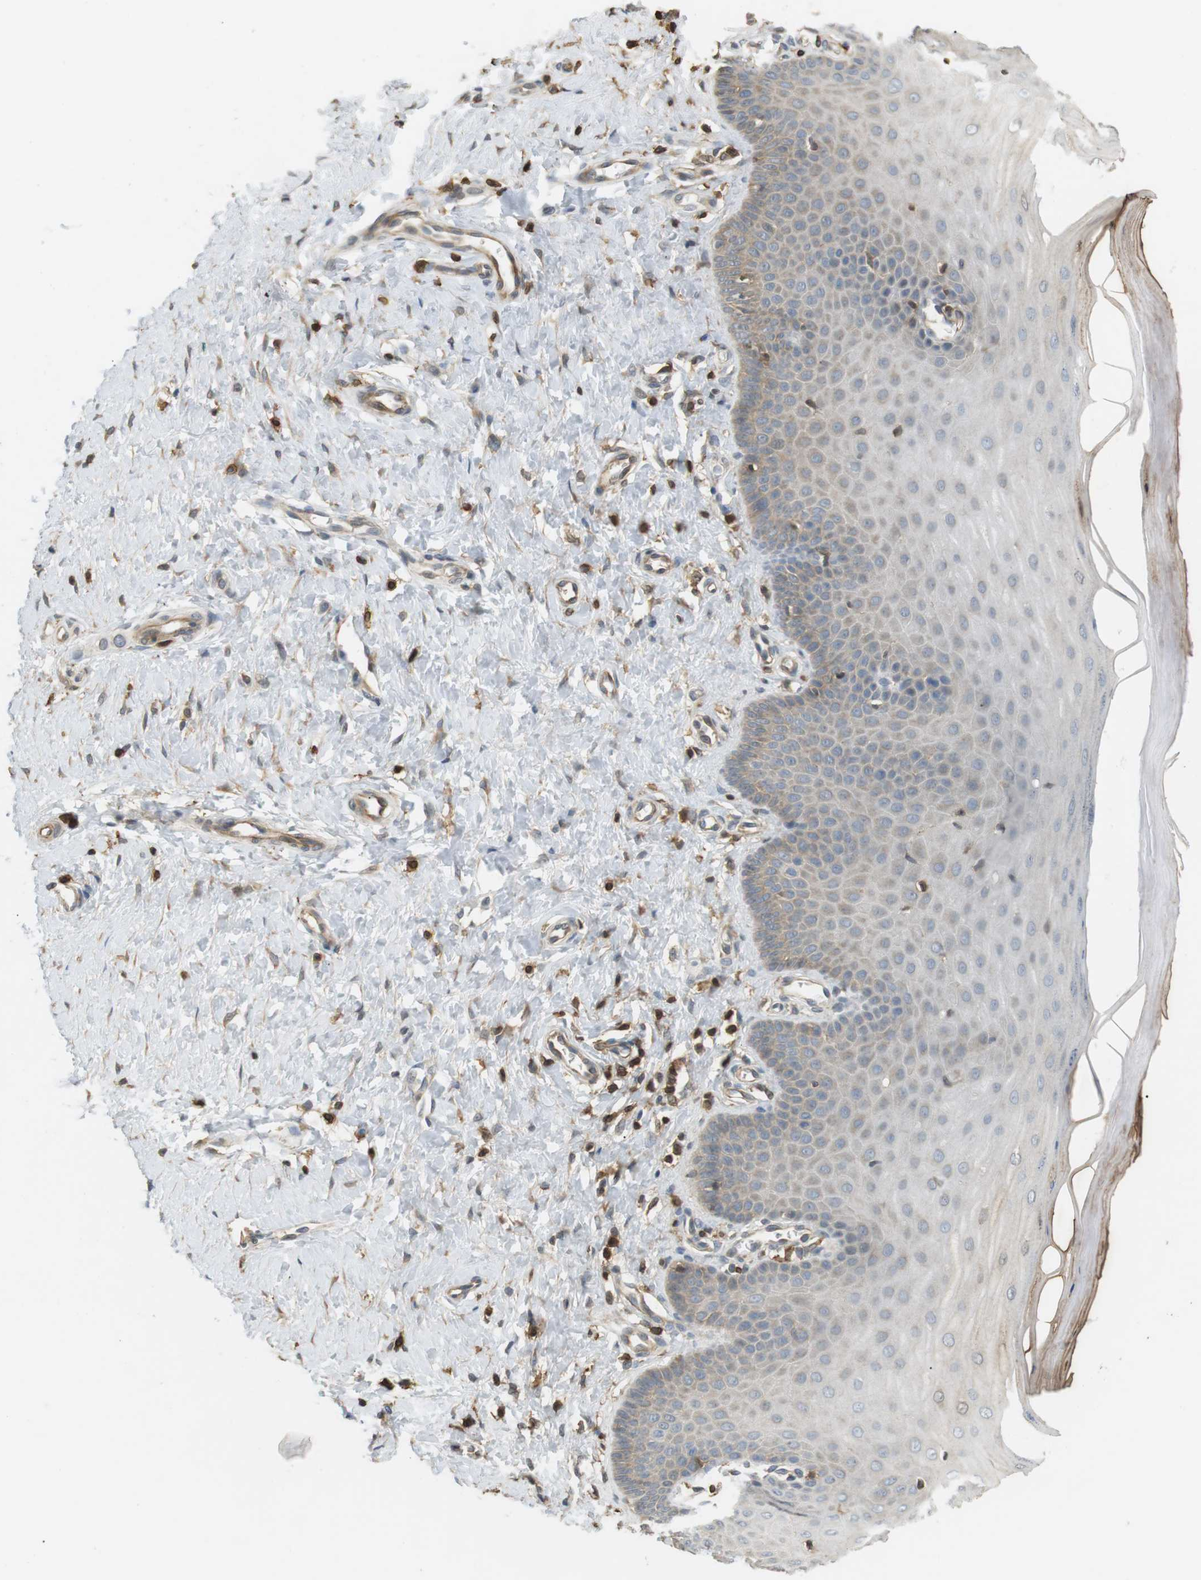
{"staining": {"intensity": "weak", "quantity": "<25%", "location": "cytoplasmic/membranous"}, "tissue": "cervix", "cell_type": "Squamous epithelial cells", "image_type": "normal", "snomed": [{"axis": "morphology", "description": "Normal tissue, NOS"}, {"axis": "topography", "description": "Cervix"}], "caption": "Squamous epithelial cells show no significant protein staining in normal cervix. The staining was performed using DAB (3,3'-diaminobenzidine) to visualize the protein expression in brown, while the nuclei were stained in blue with hematoxylin (Magnification: 20x).", "gene": "P2RY1", "patient": {"sex": "female", "age": 55}}